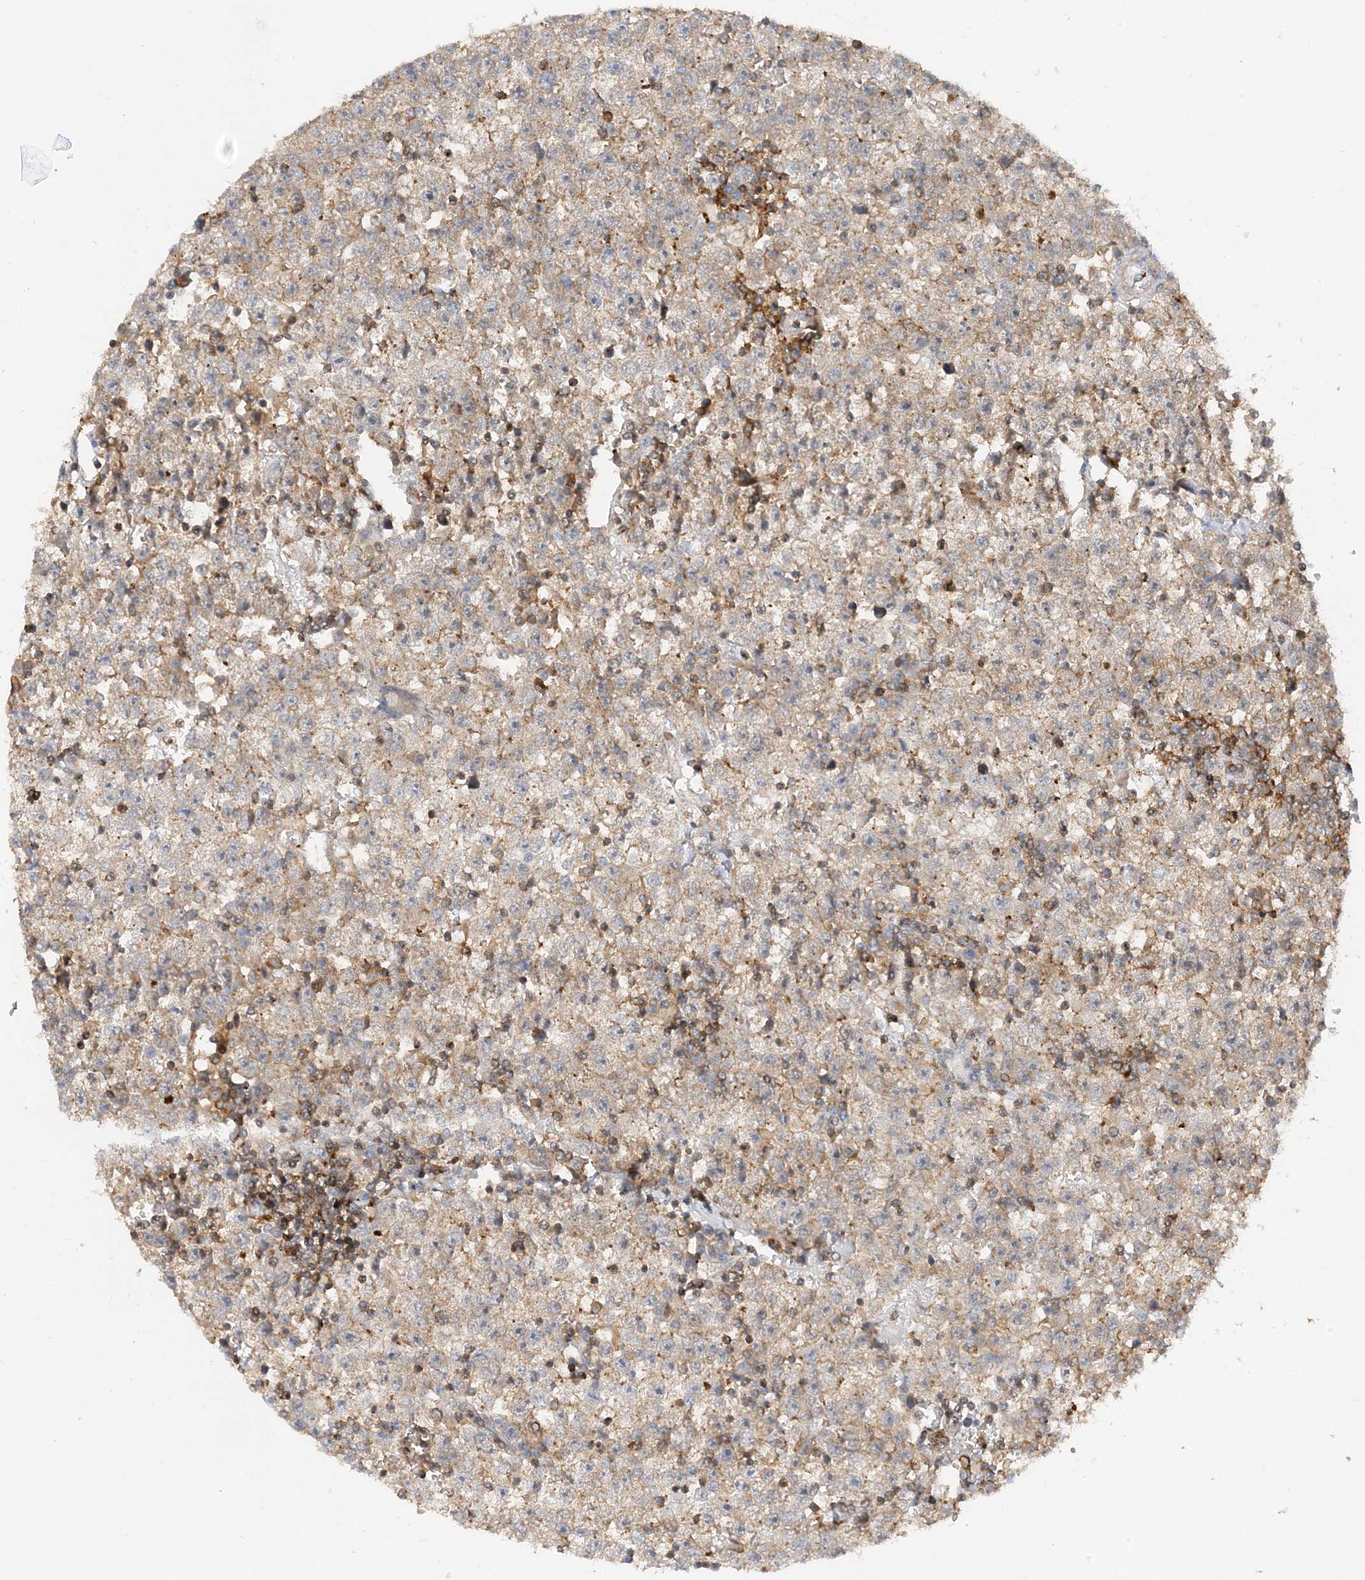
{"staining": {"intensity": "weak", "quantity": ">75%", "location": "cytoplasmic/membranous"}, "tissue": "testis cancer", "cell_type": "Tumor cells", "image_type": "cancer", "snomed": [{"axis": "morphology", "description": "Seminoma, NOS"}, {"axis": "topography", "description": "Testis"}], "caption": "Protein staining shows weak cytoplasmic/membranous expression in approximately >75% of tumor cells in seminoma (testis).", "gene": "TATDN3", "patient": {"sex": "male", "age": 22}}